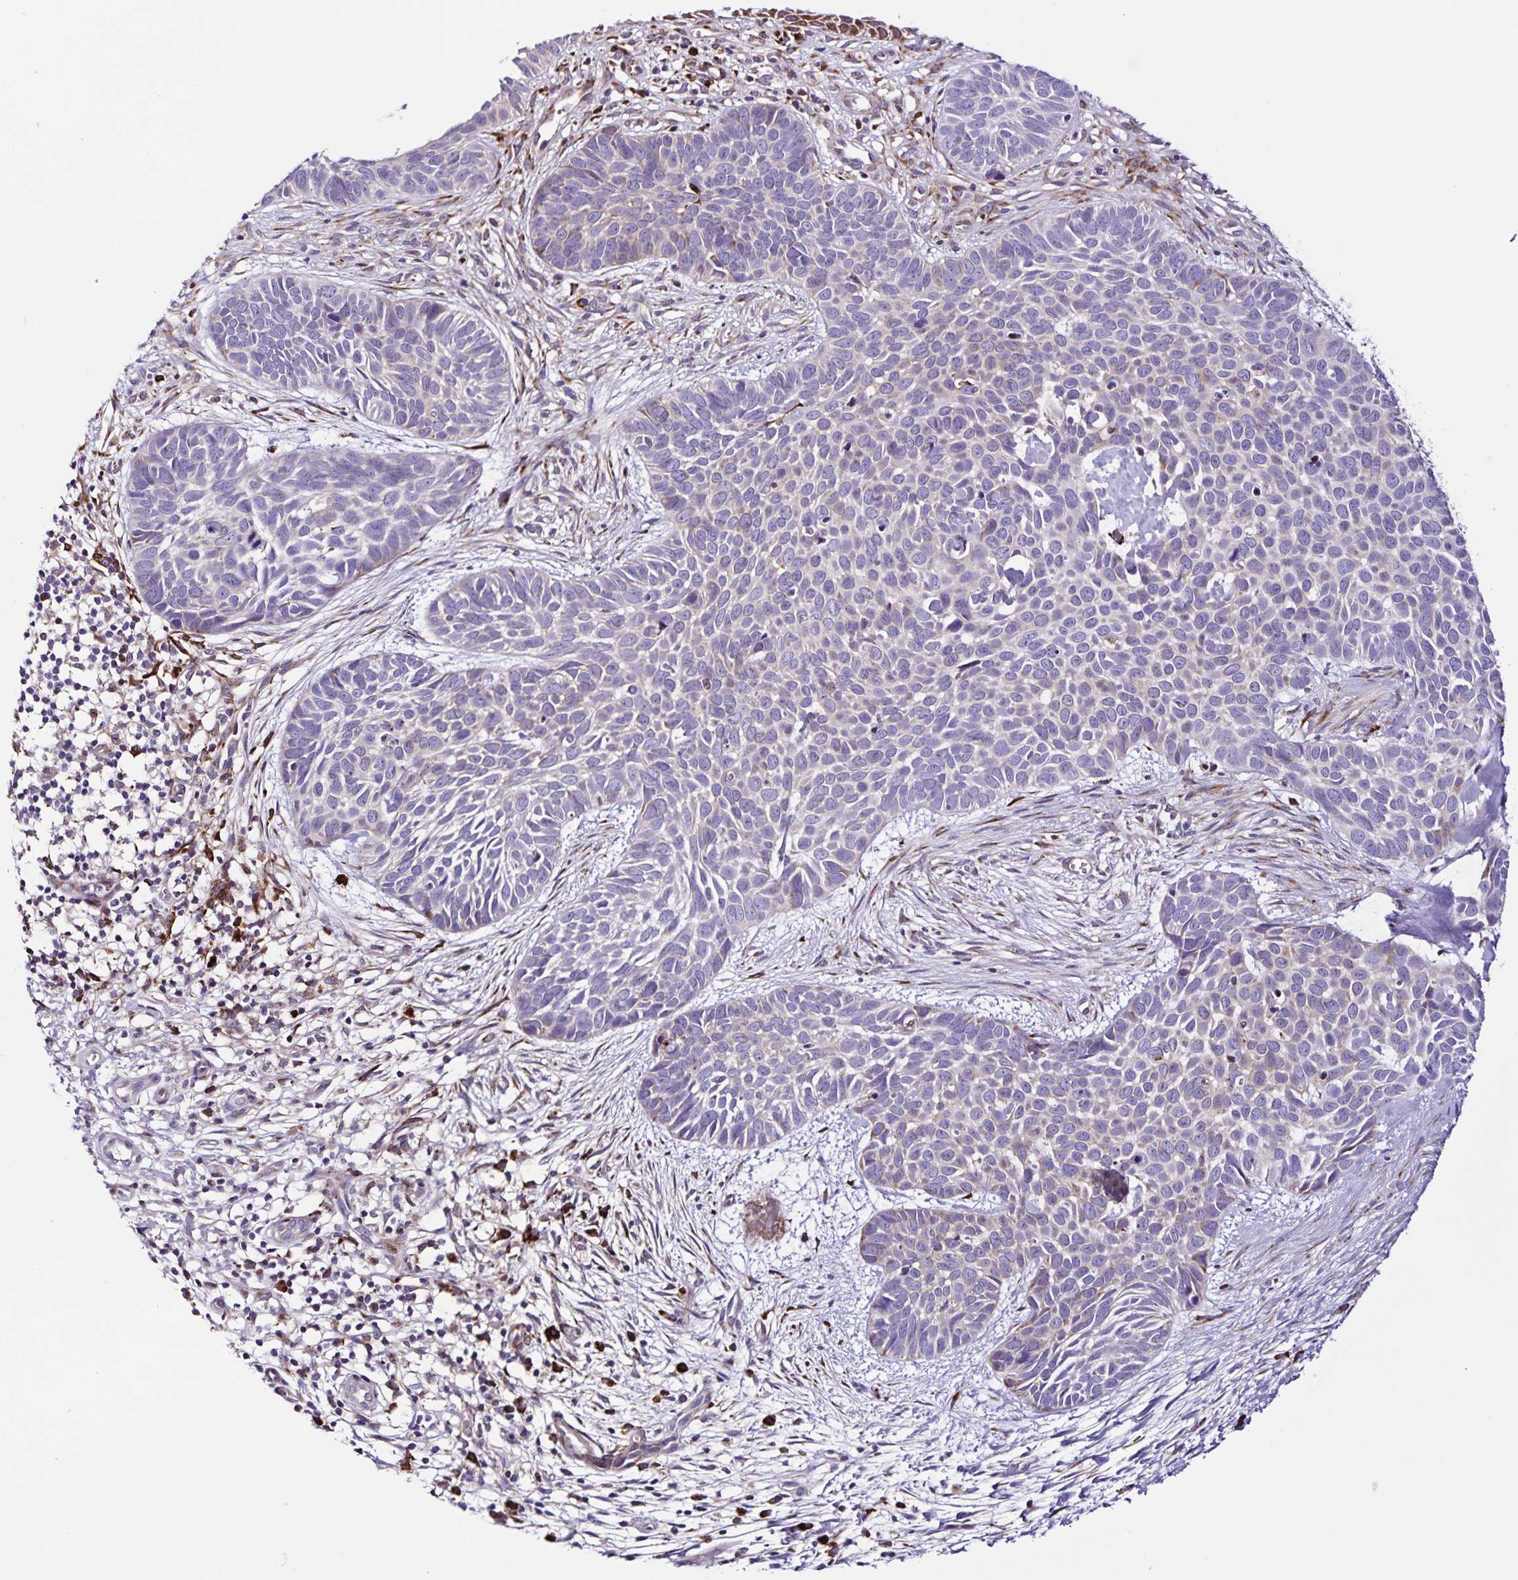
{"staining": {"intensity": "negative", "quantity": "none", "location": "none"}, "tissue": "skin cancer", "cell_type": "Tumor cells", "image_type": "cancer", "snomed": [{"axis": "morphology", "description": "Basal cell carcinoma"}, {"axis": "topography", "description": "Skin"}], "caption": "This is a photomicrograph of immunohistochemistry (IHC) staining of skin cancer, which shows no expression in tumor cells.", "gene": "OSBPL5", "patient": {"sex": "male", "age": 69}}